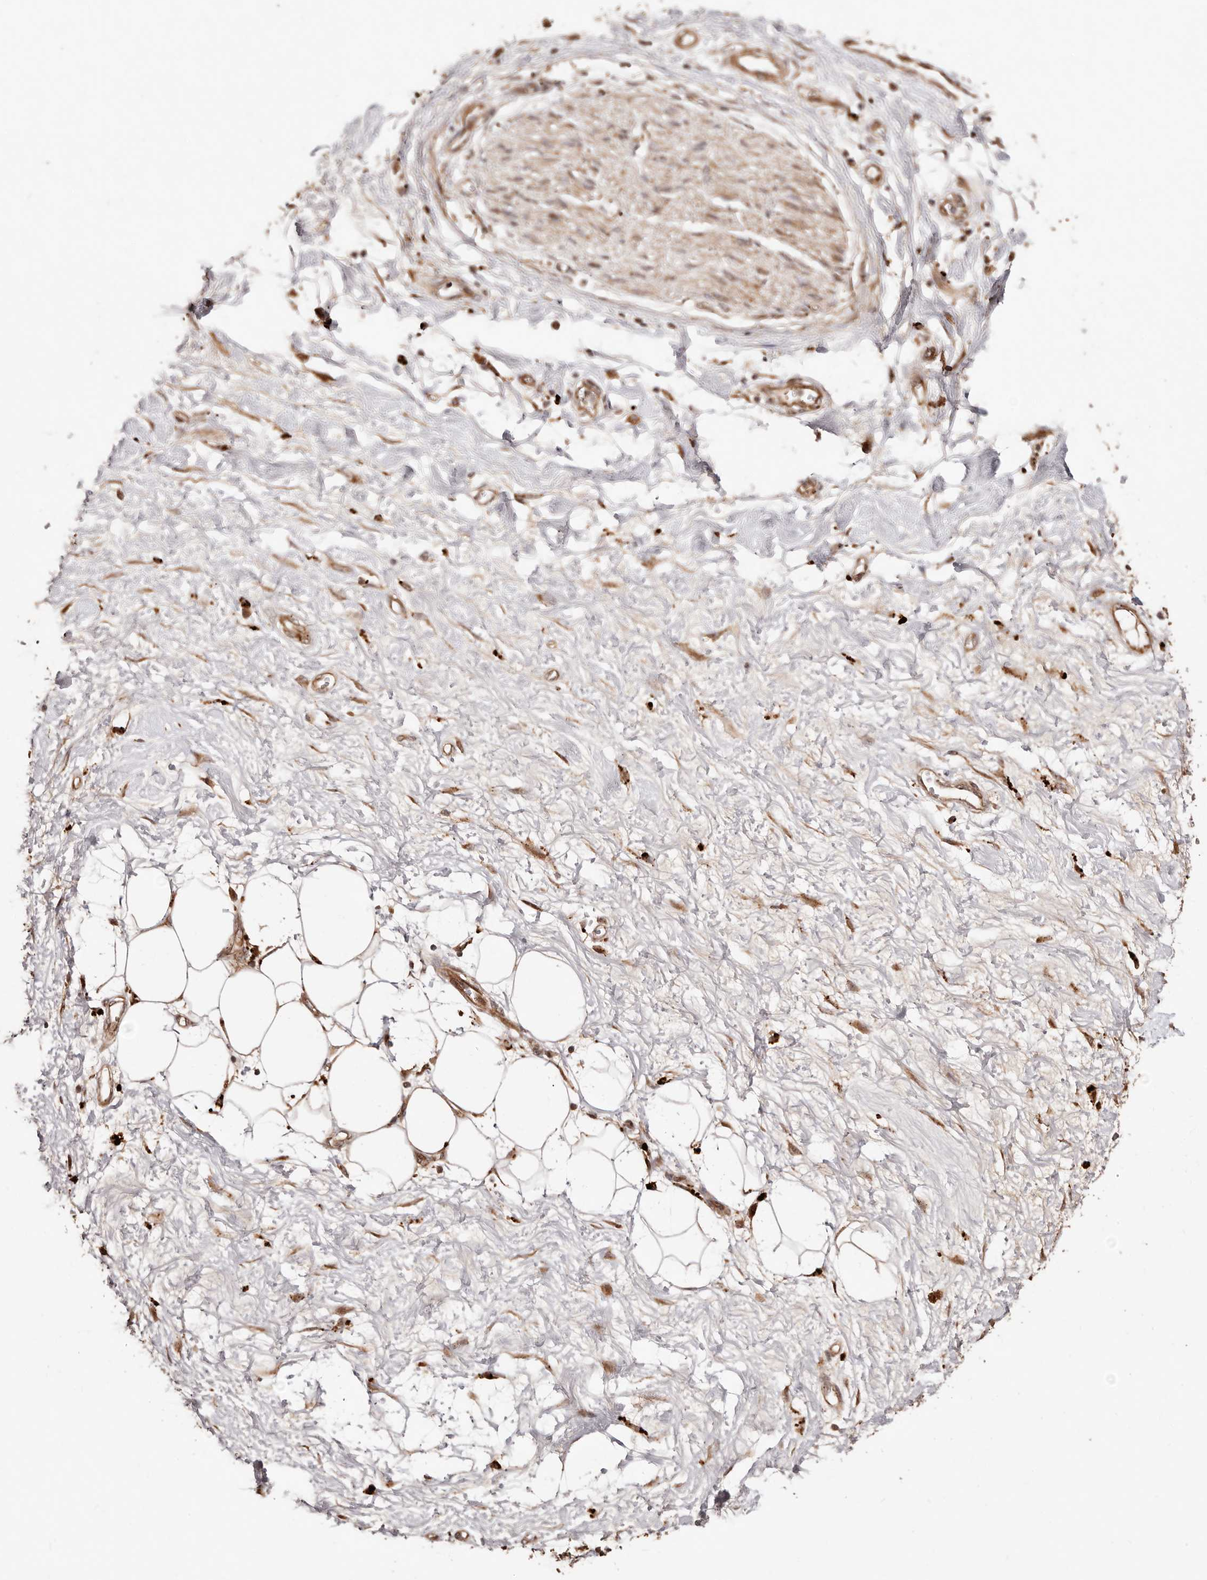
{"staining": {"intensity": "moderate", "quantity": ">75%", "location": "cytoplasmic/membranous,nuclear"}, "tissue": "adipose tissue", "cell_type": "Adipocytes", "image_type": "normal", "snomed": [{"axis": "morphology", "description": "Normal tissue, NOS"}, {"axis": "morphology", "description": "Adenocarcinoma, NOS"}, {"axis": "topography", "description": "Pancreas"}, {"axis": "topography", "description": "Peripheral nerve tissue"}], "caption": "A brown stain labels moderate cytoplasmic/membranous,nuclear expression of a protein in adipocytes of unremarkable human adipose tissue.", "gene": "PTPN22", "patient": {"sex": "male", "age": 59}}